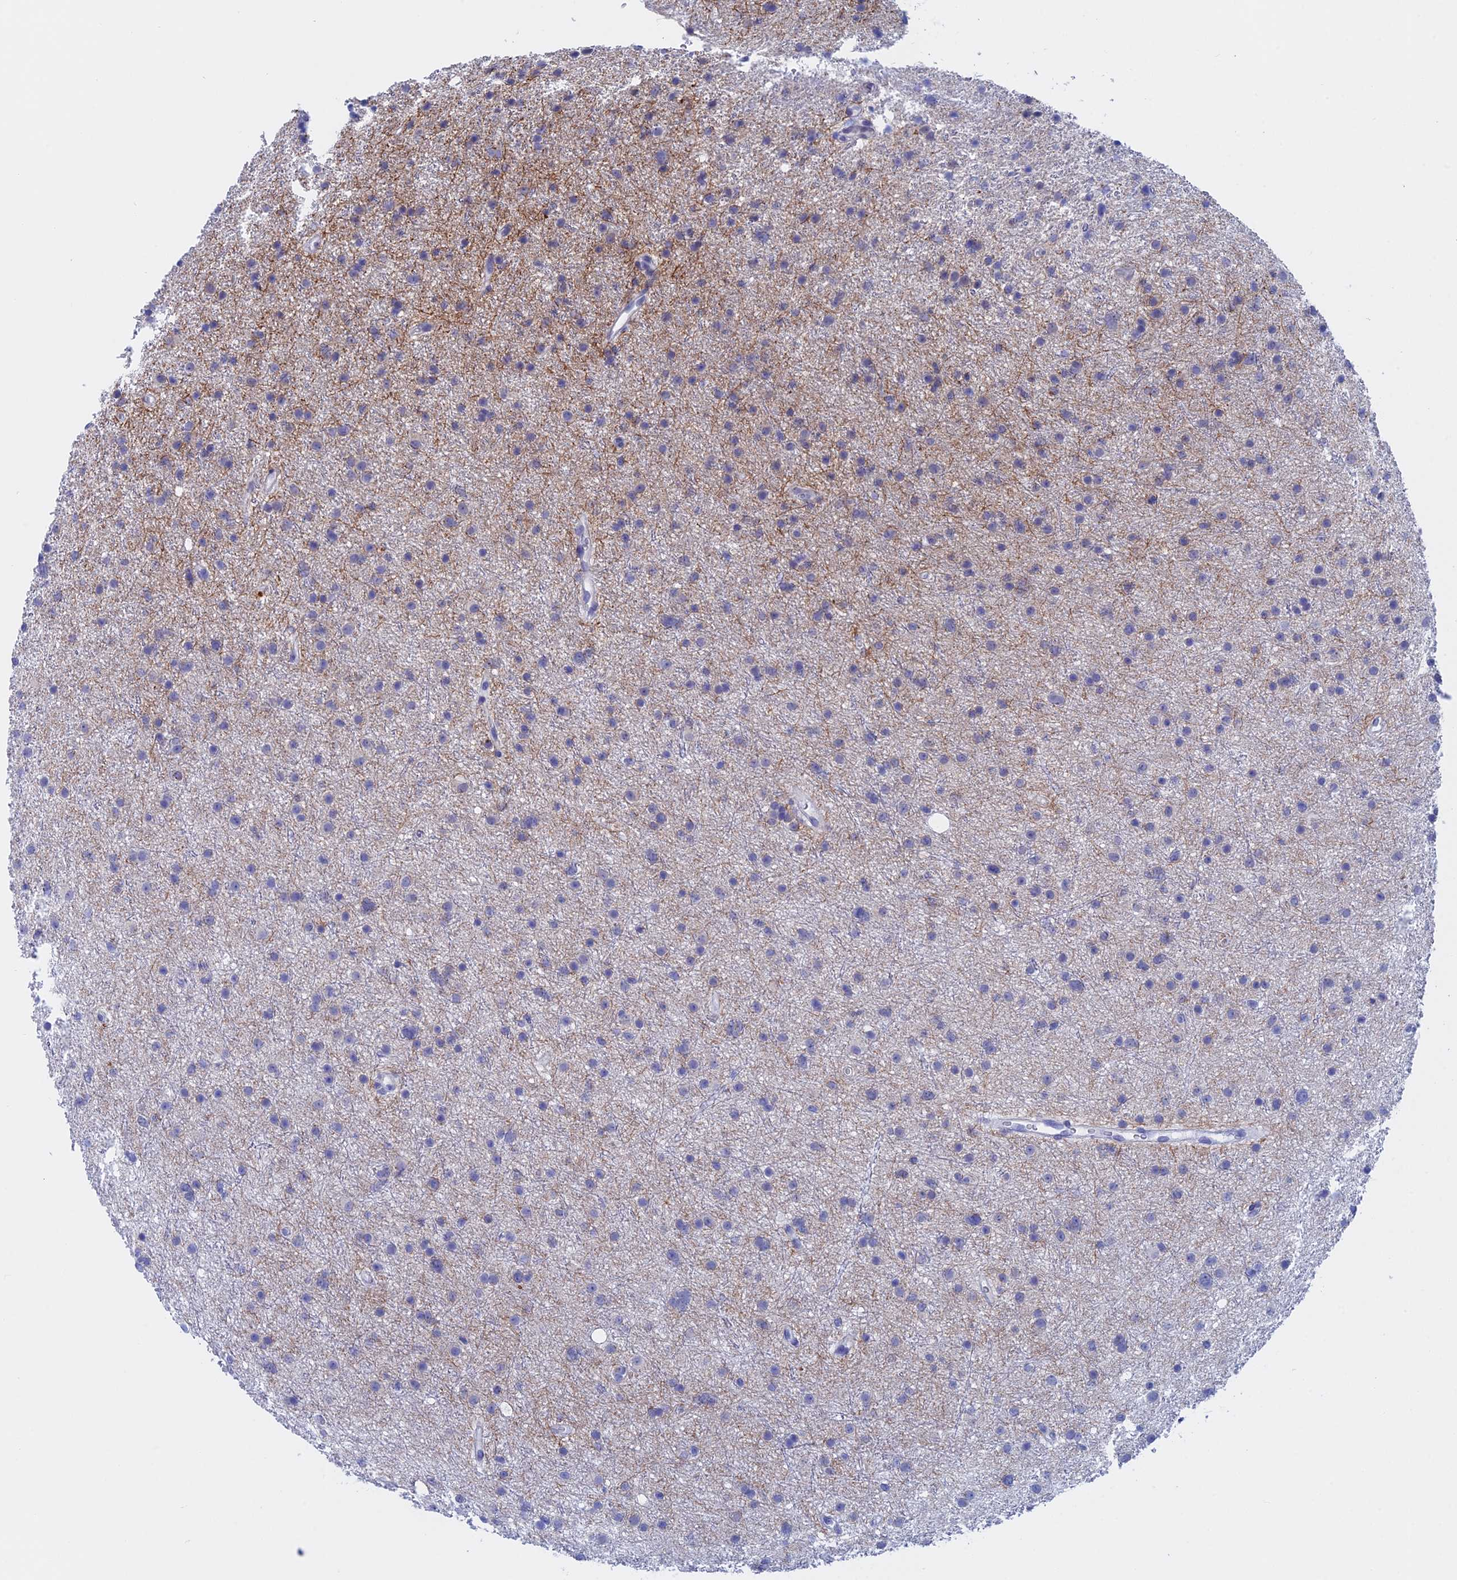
{"staining": {"intensity": "negative", "quantity": "none", "location": "none"}, "tissue": "glioma", "cell_type": "Tumor cells", "image_type": "cancer", "snomed": [{"axis": "morphology", "description": "Glioma, malignant, Low grade"}, {"axis": "topography", "description": "Cerebral cortex"}], "caption": "Micrograph shows no protein staining in tumor cells of low-grade glioma (malignant) tissue. (DAB (3,3'-diaminobenzidine) IHC with hematoxylin counter stain).", "gene": "WDR83", "patient": {"sex": "female", "age": 39}}